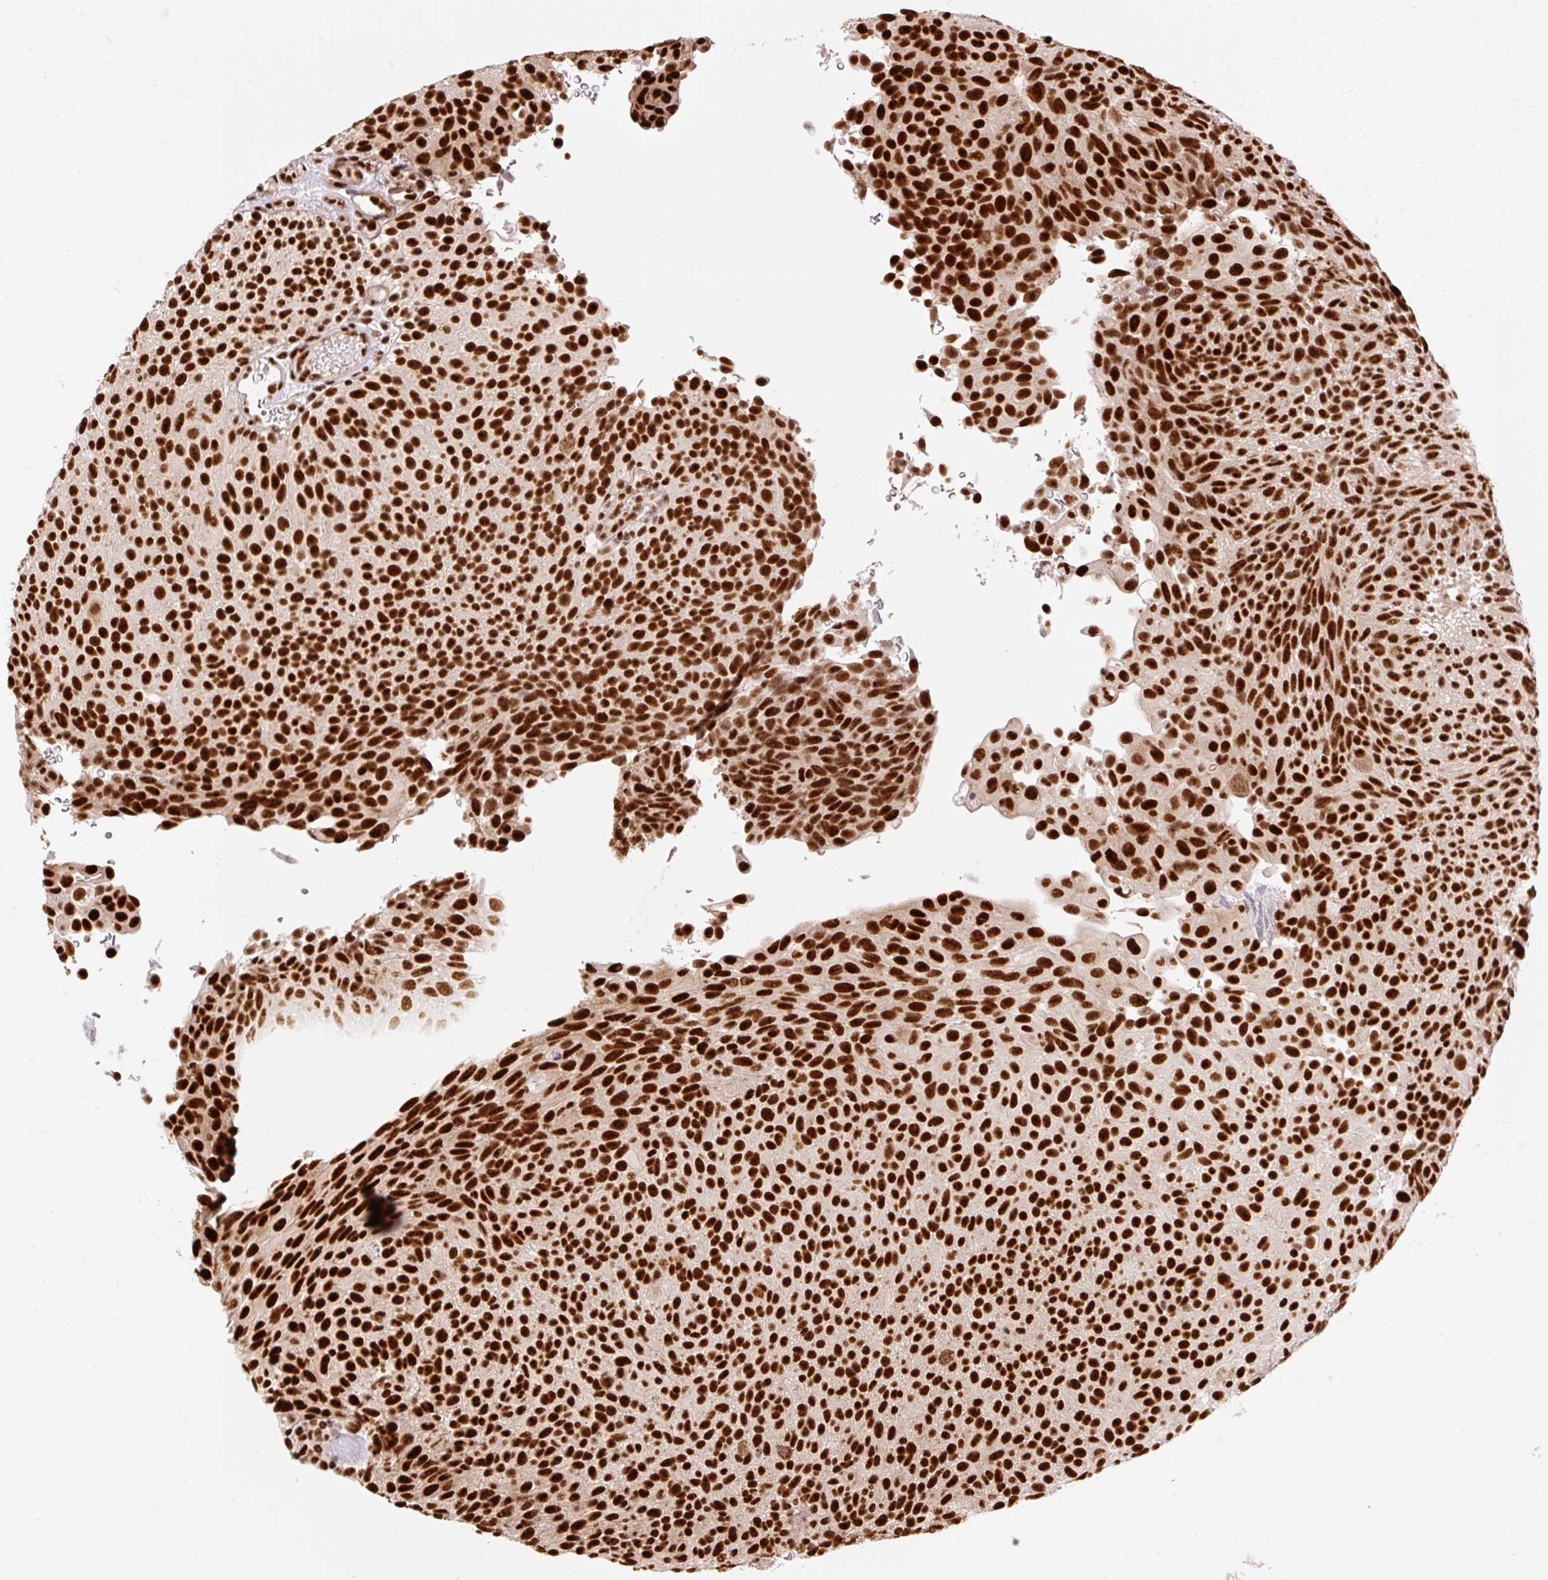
{"staining": {"intensity": "strong", "quantity": ">75%", "location": "nuclear"}, "tissue": "urothelial cancer", "cell_type": "Tumor cells", "image_type": "cancer", "snomed": [{"axis": "morphology", "description": "Urothelial carcinoma, Low grade"}, {"axis": "topography", "description": "Urinary bladder"}], "caption": "Strong nuclear protein staining is present in approximately >75% of tumor cells in urothelial cancer. (brown staining indicates protein expression, while blue staining denotes nuclei).", "gene": "MECOM", "patient": {"sex": "male", "age": 78}}